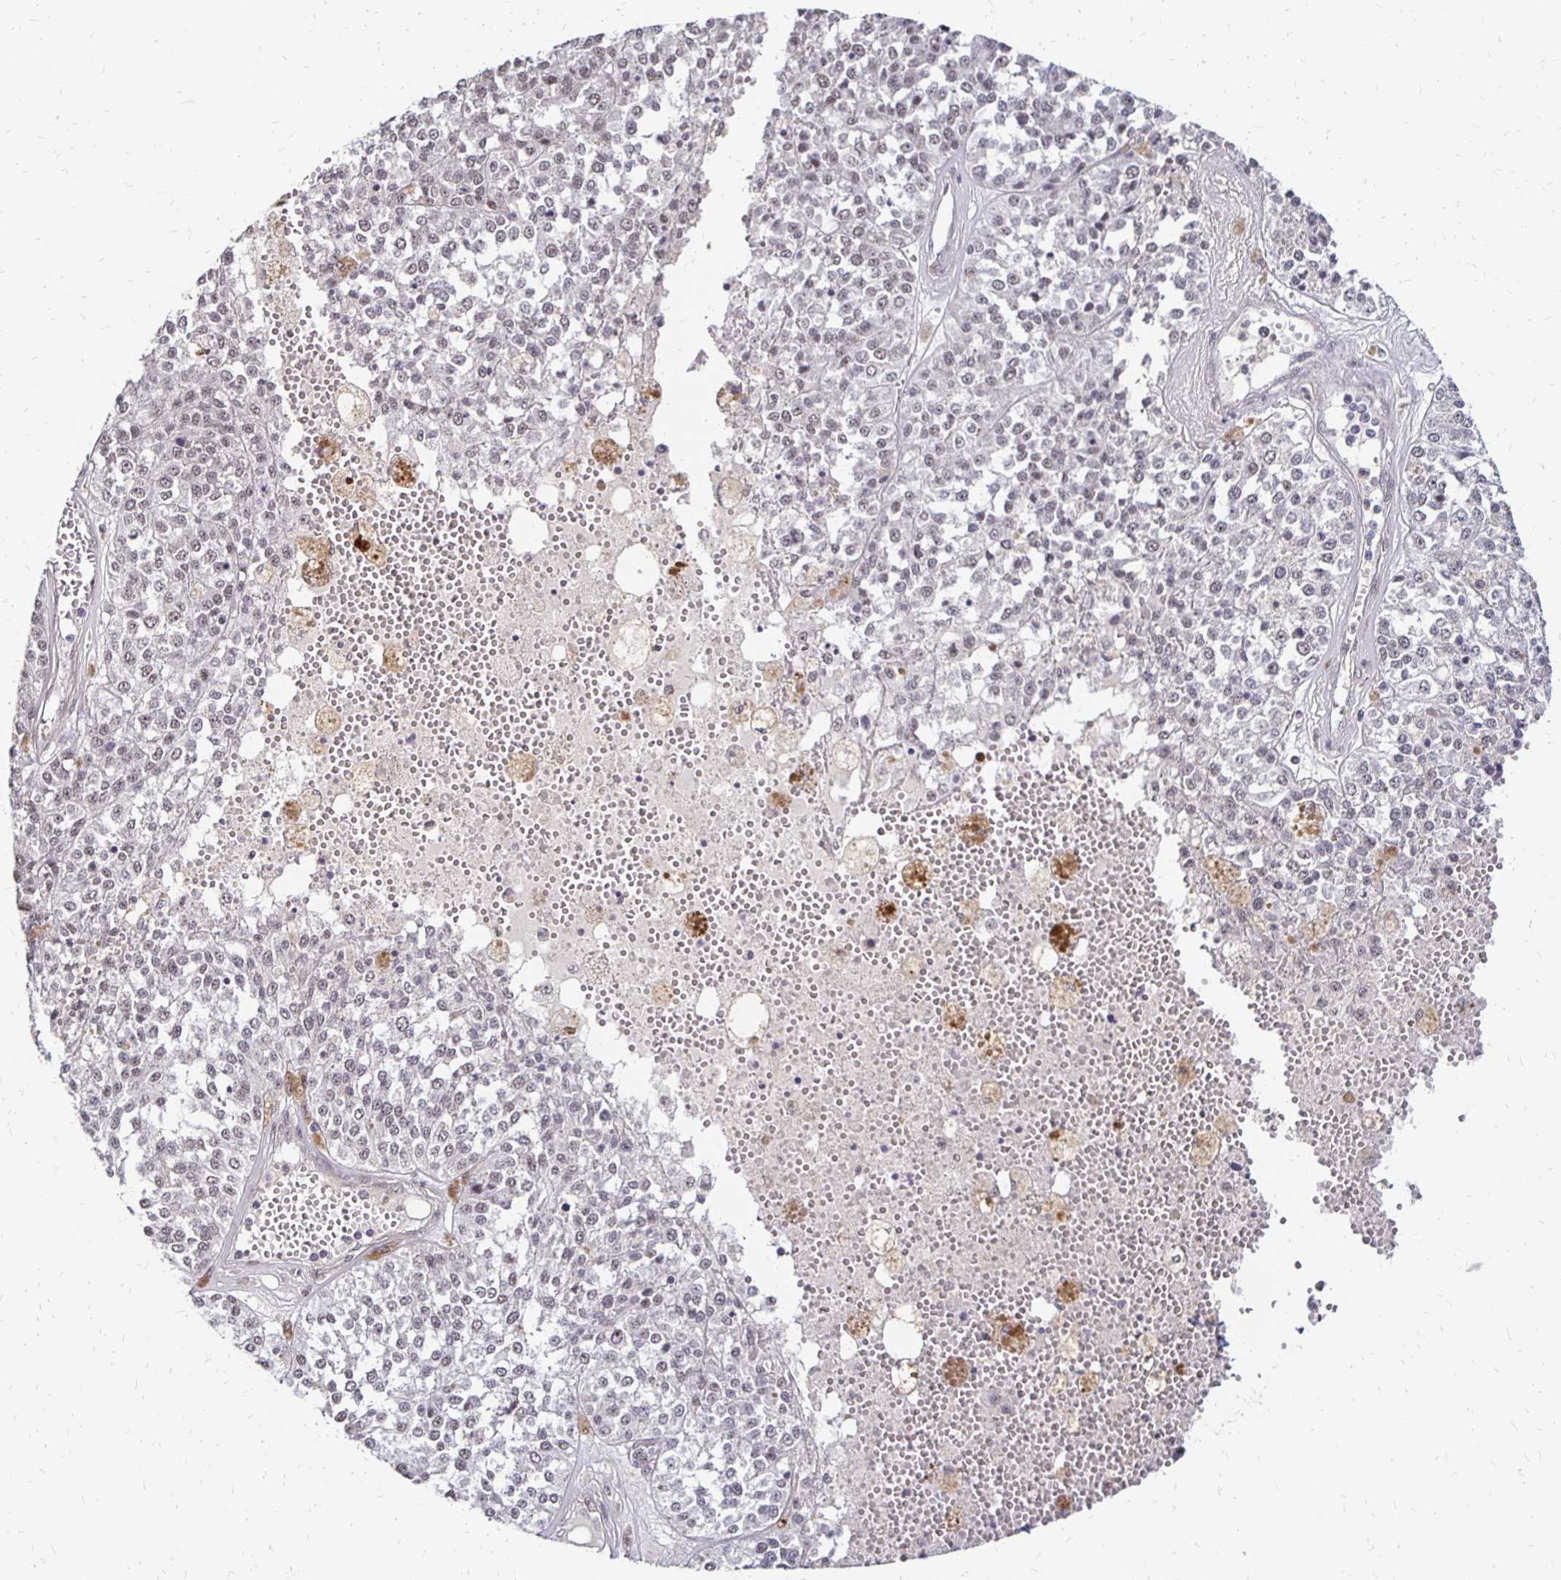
{"staining": {"intensity": "negative", "quantity": "none", "location": "none"}, "tissue": "melanoma", "cell_type": "Tumor cells", "image_type": "cancer", "snomed": [{"axis": "morphology", "description": "Malignant melanoma, Metastatic site"}, {"axis": "topography", "description": "Lymph node"}], "caption": "An immunohistochemistry histopathology image of melanoma is shown. There is no staining in tumor cells of melanoma.", "gene": "CLASRP", "patient": {"sex": "female", "age": 64}}